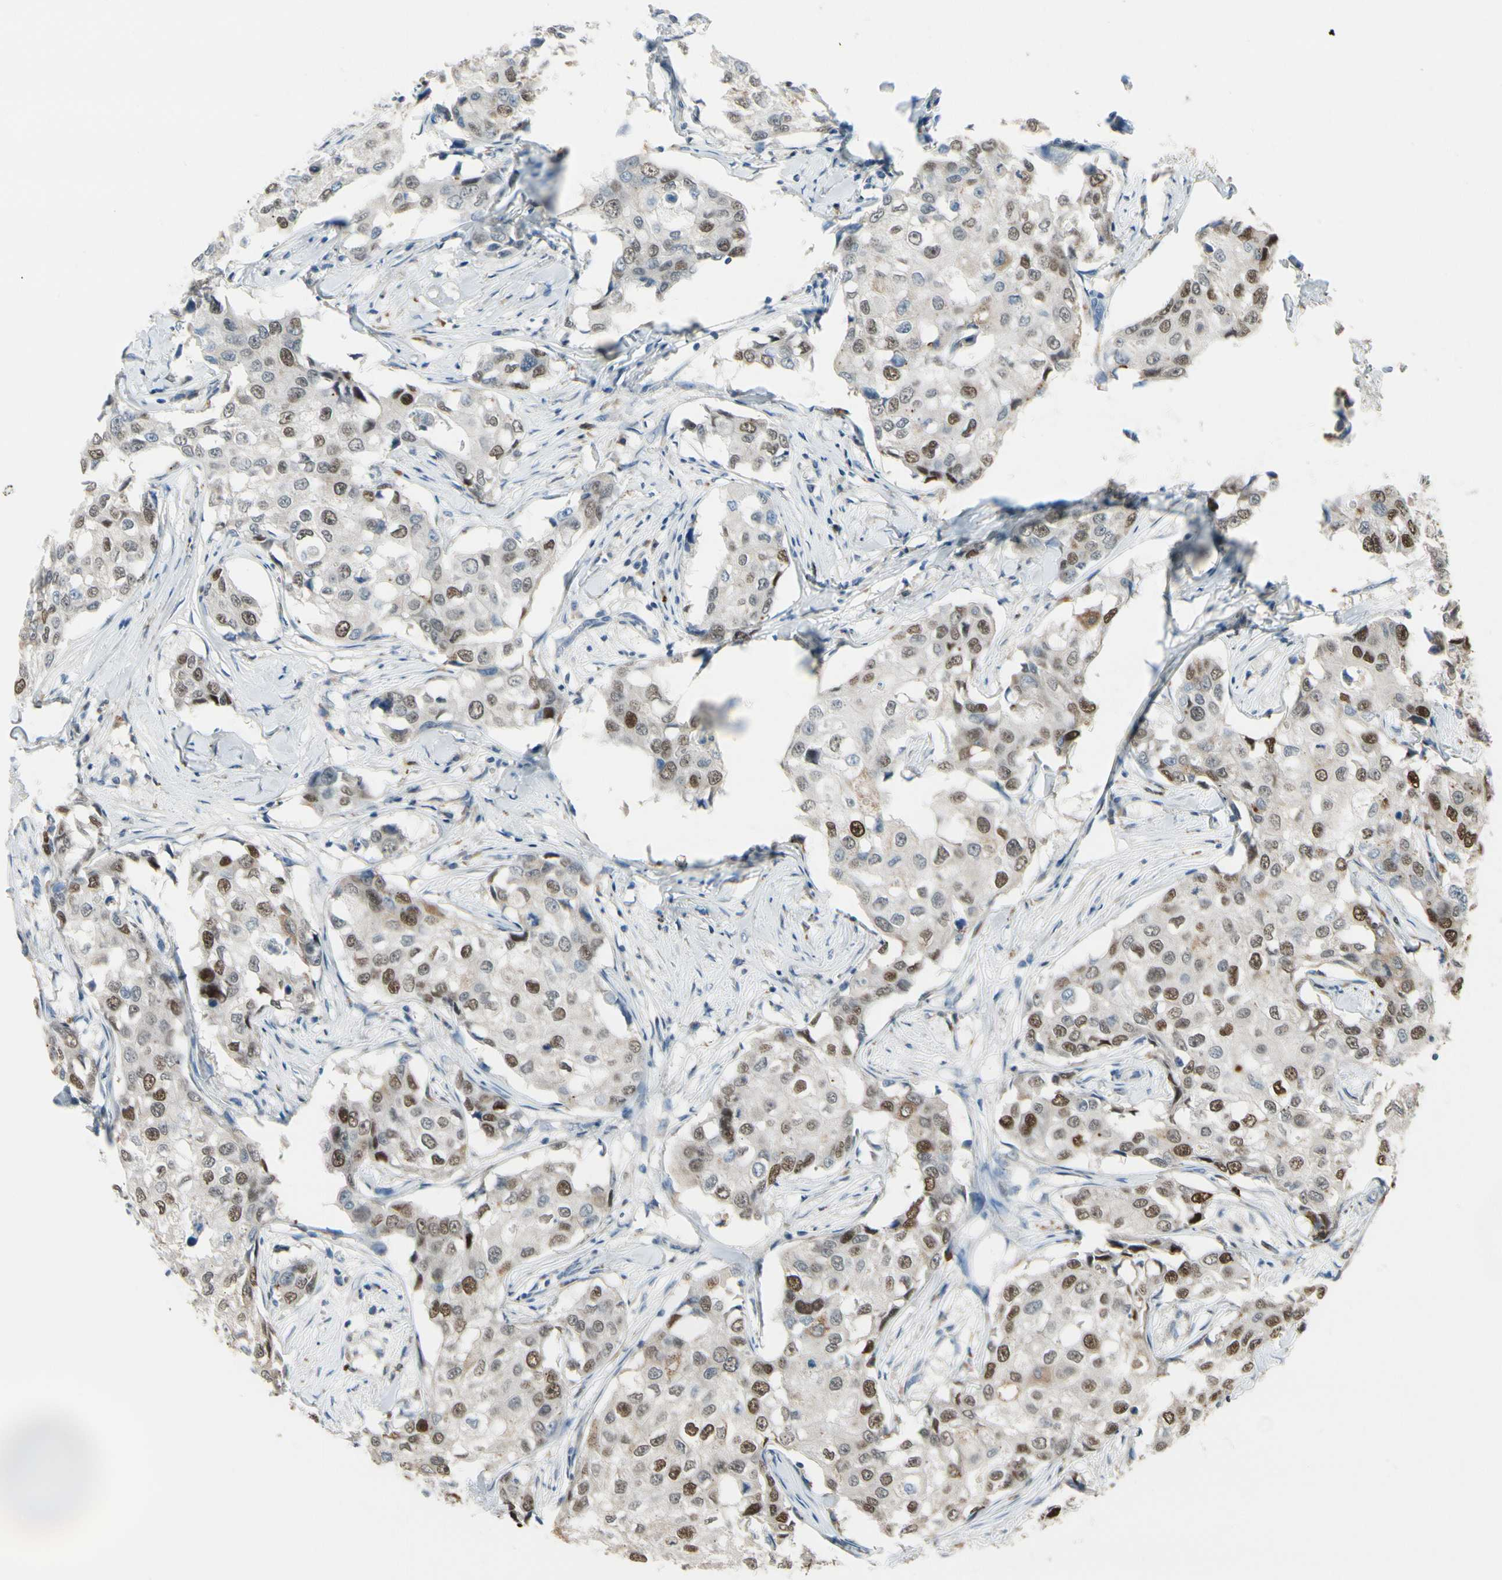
{"staining": {"intensity": "moderate", "quantity": "25%-75%", "location": "nuclear"}, "tissue": "breast cancer", "cell_type": "Tumor cells", "image_type": "cancer", "snomed": [{"axis": "morphology", "description": "Duct carcinoma"}, {"axis": "topography", "description": "Breast"}], "caption": "Immunohistochemical staining of breast intraductal carcinoma demonstrates medium levels of moderate nuclear positivity in about 25%-75% of tumor cells.", "gene": "ZKSCAN4", "patient": {"sex": "female", "age": 27}}